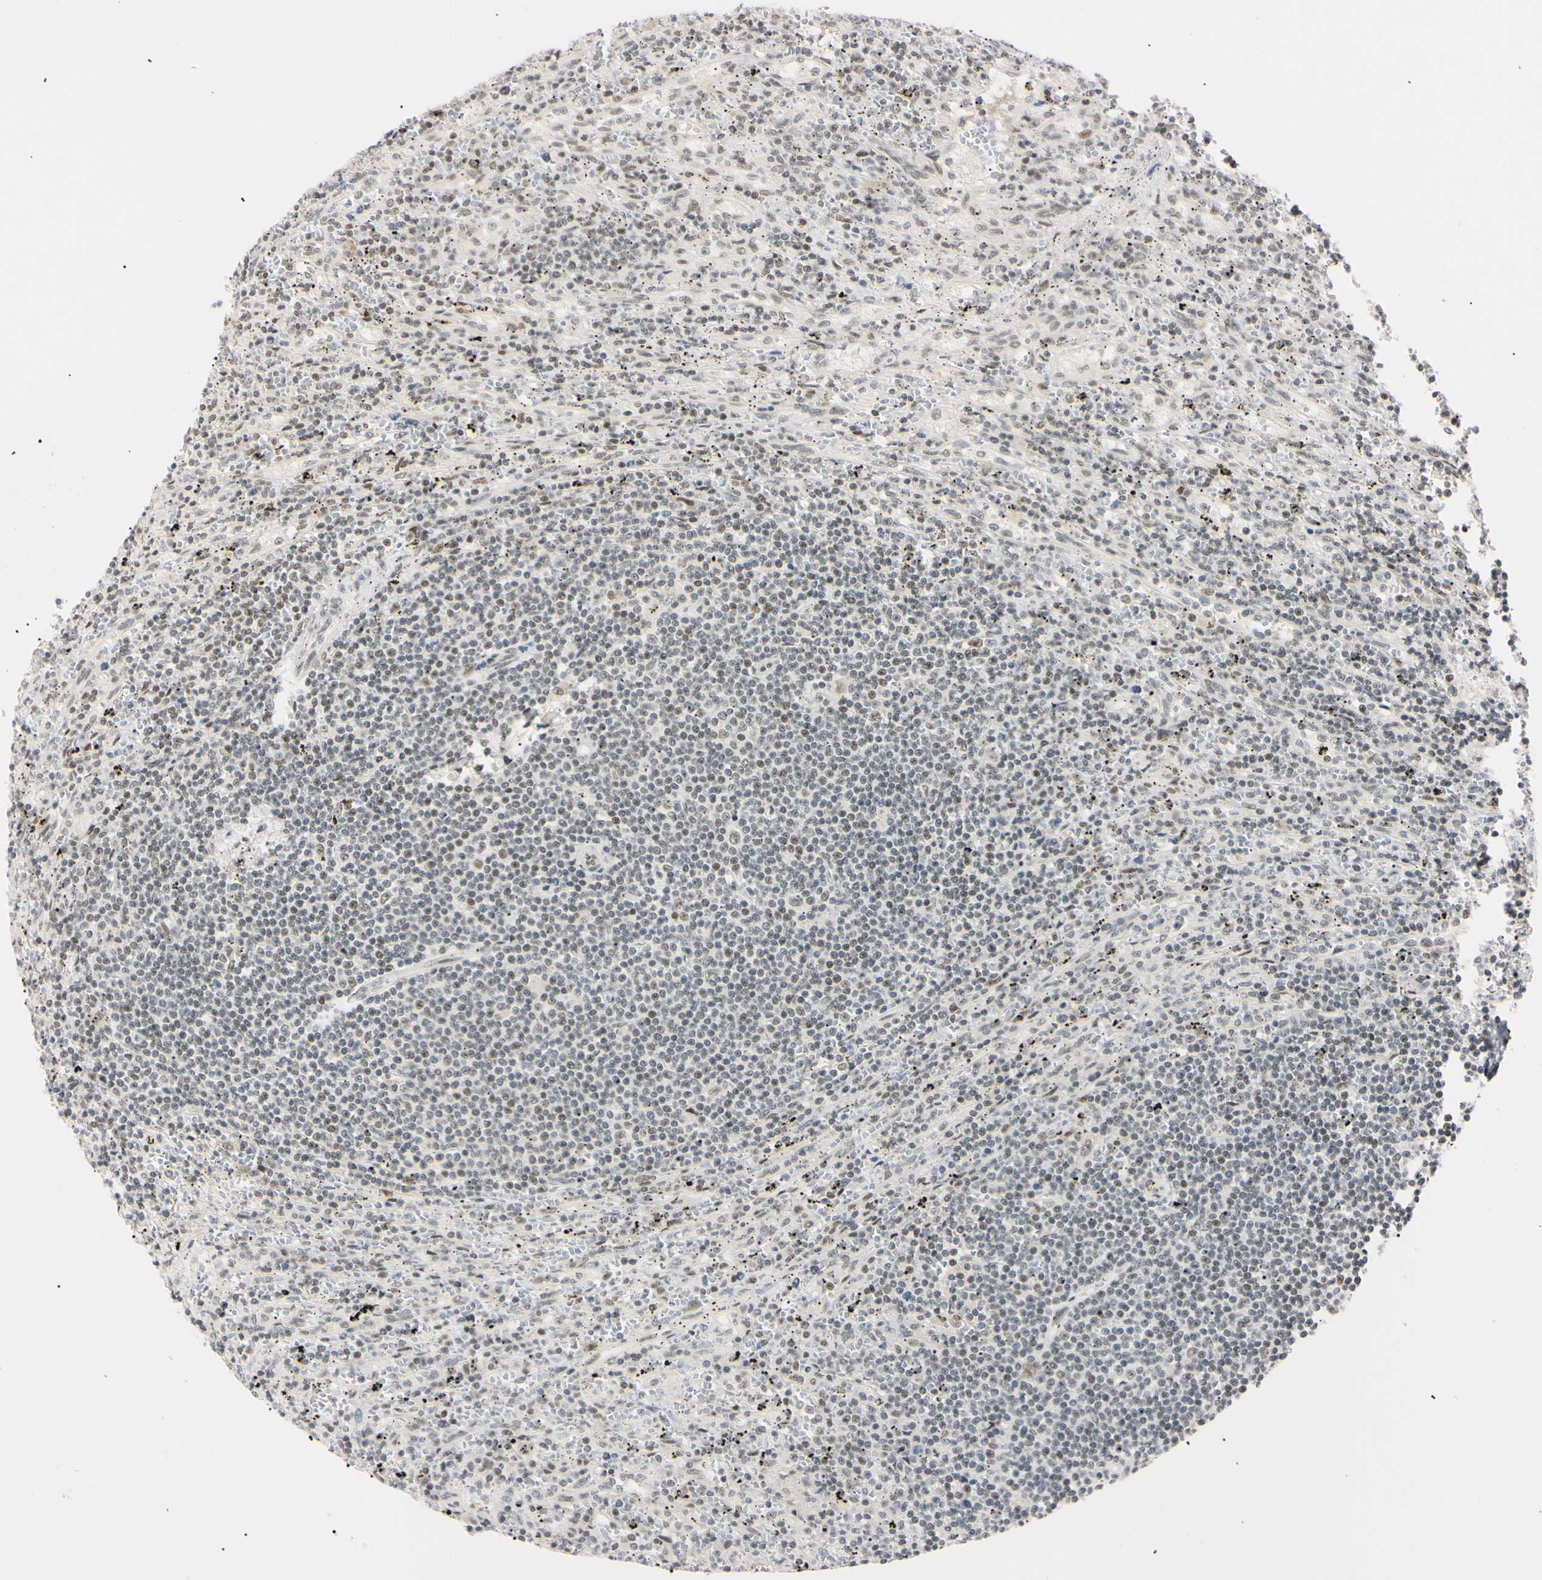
{"staining": {"intensity": "weak", "quantity": "25%-75%", "location": "nuclear"}, "tissue": "lymphoma", "cell_type": "Tumor cells", "image_type": "cancer", "snomed": [{"axis": "morphology", "description": "Malignant lymphoma, non-Hodgkin's type, Low grade"}, {"axis": "topography", "description": "Spleen"}], "caption": "Human malignant lymphoma, non-Hodgkin's type (low-grade) stained for a protein (brown) reveals weak nuclear positive staining in approximately 25%-75% of tumor cells.", "gene": "ZNF134", "patient": {"sex": "male", "age": 76}}